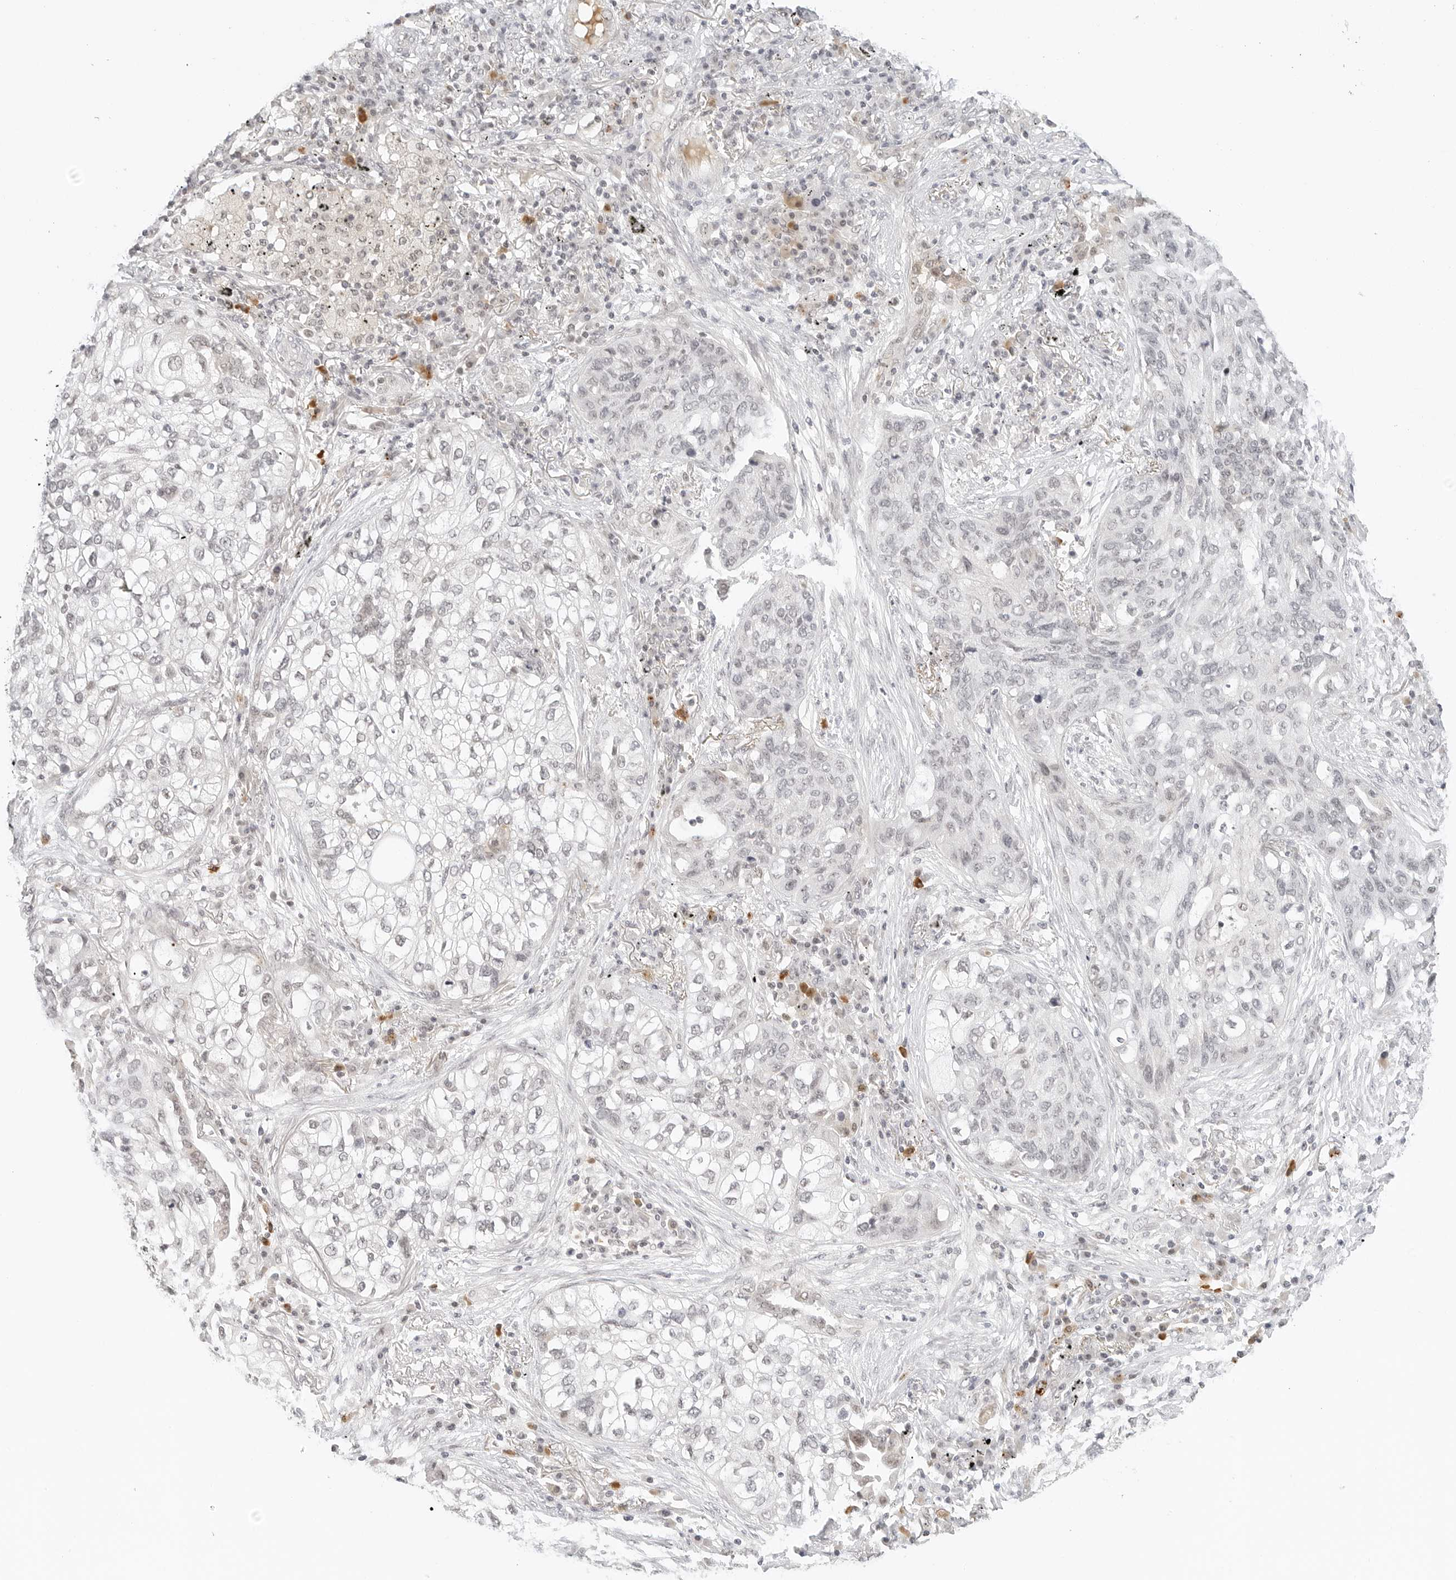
{"staining": {"intensity": "negative", "quantity": "none", "location": "none"}, "tissue": "lung cancer", "cell_type": "Tumor cells", "image_type": "cancer", "snomed": [{"axis": "morphology", "description": "Squamous cell carcinoma, NOS"}, {"axis": "topography", "description": "Lung"}], "caption": "Tumor cells are negative for brown protein staining in squamous cell carcinoma (lung).", "gene": "NEO1", "patient": {"sex": "female", "age": 63}}